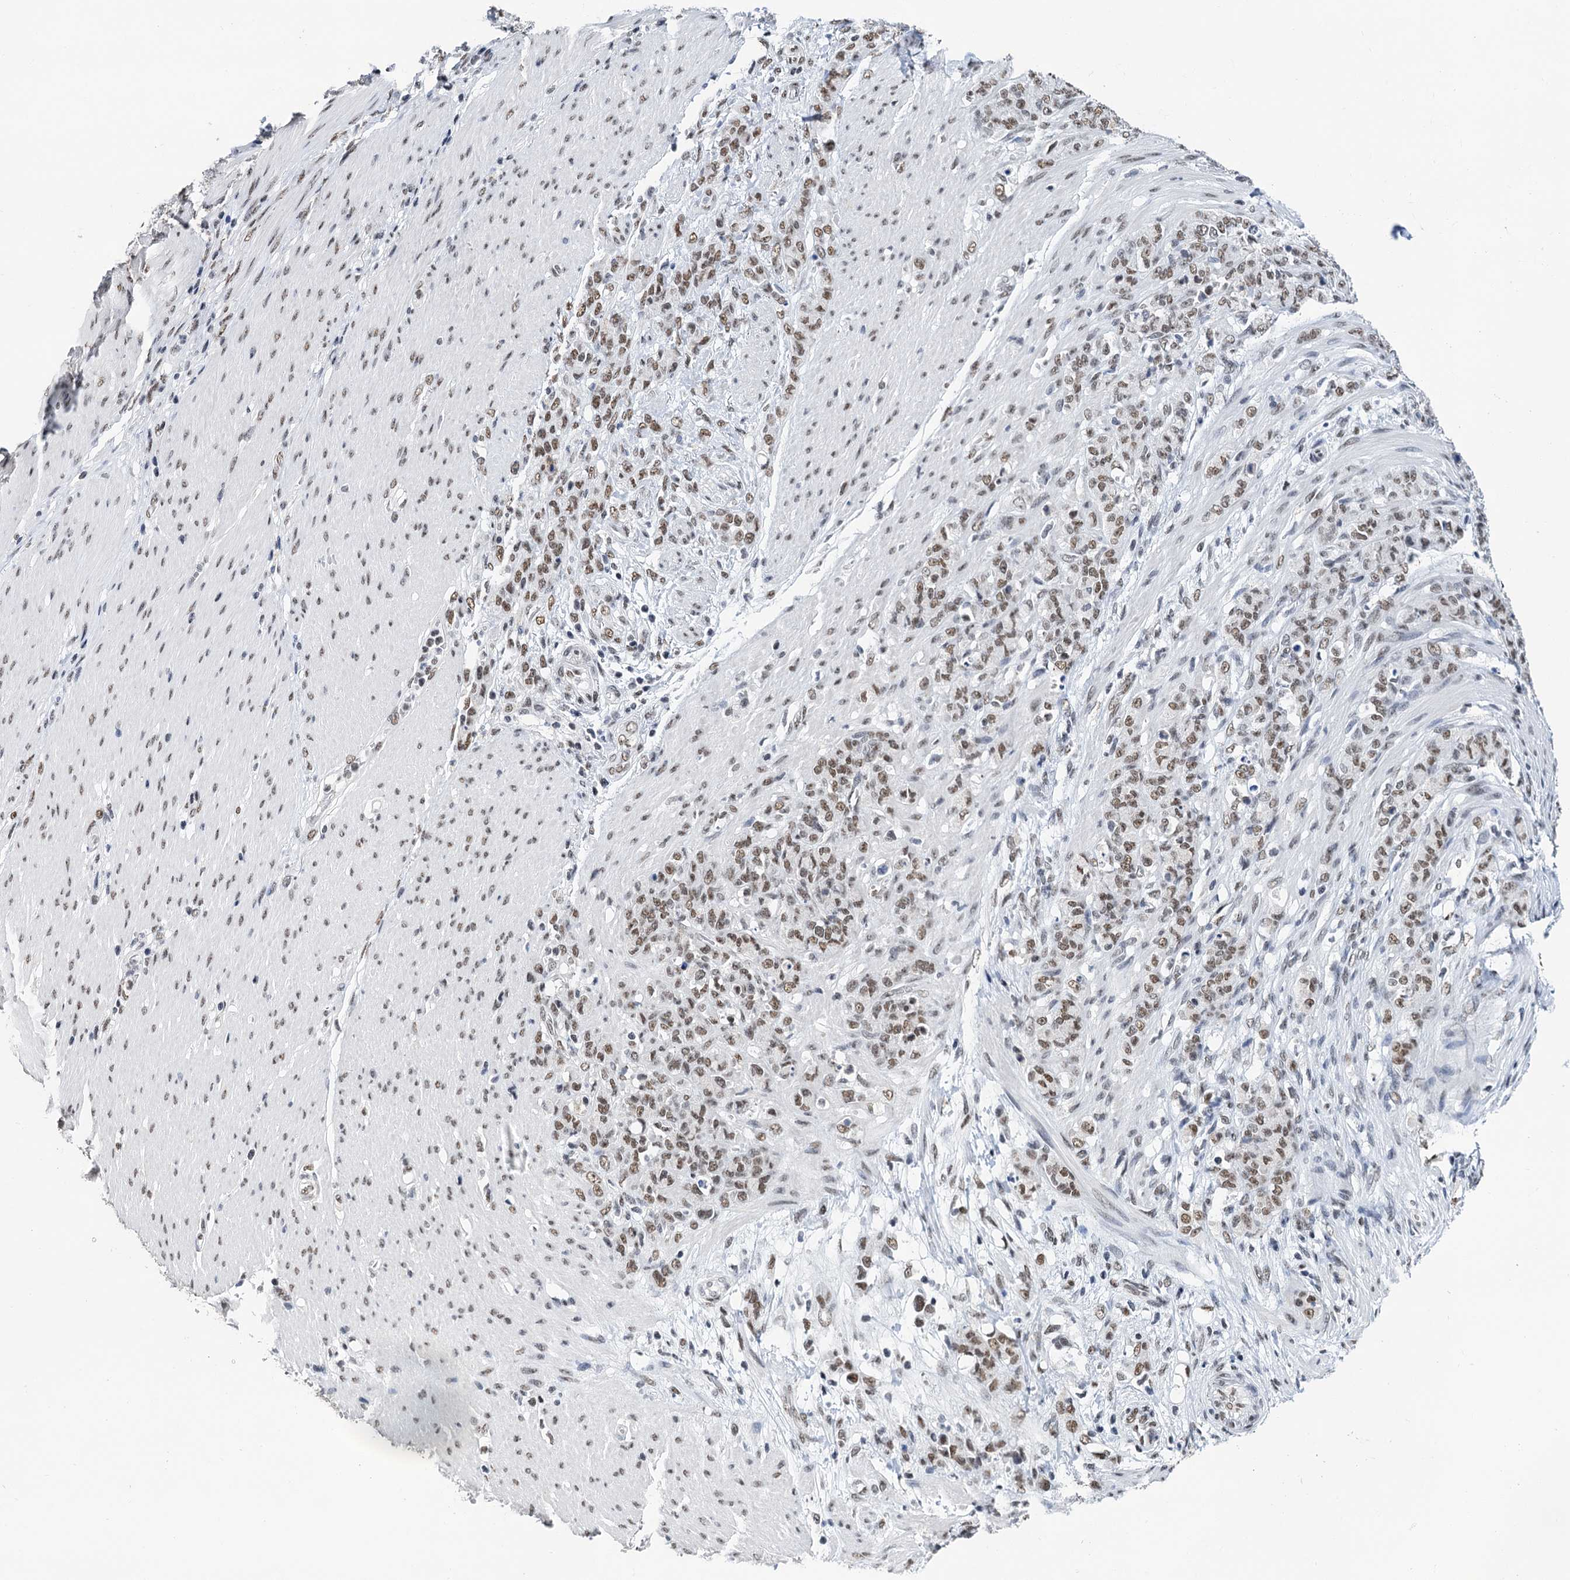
{"staining": {"intensity": "moderate", "quantity": ">75%", "location": "nuclear"}, "tissue": "stomach cancer", "cell_type": "Tumor cells", "image_type": "cancer", "snomed": [{"axis": "morphology", "description": "Adenocarcinoma, NOS"}, {"axis": "topography", "description": "Stomach"}], "caption": "This photomicrograph demonstrates immunohistochemistry staining of stomach cancer, with medium moderate nuclear expression in about >75% of tumor cells.", "gene": "SLTM", "patient": {"sex": "female", "age": 79}}